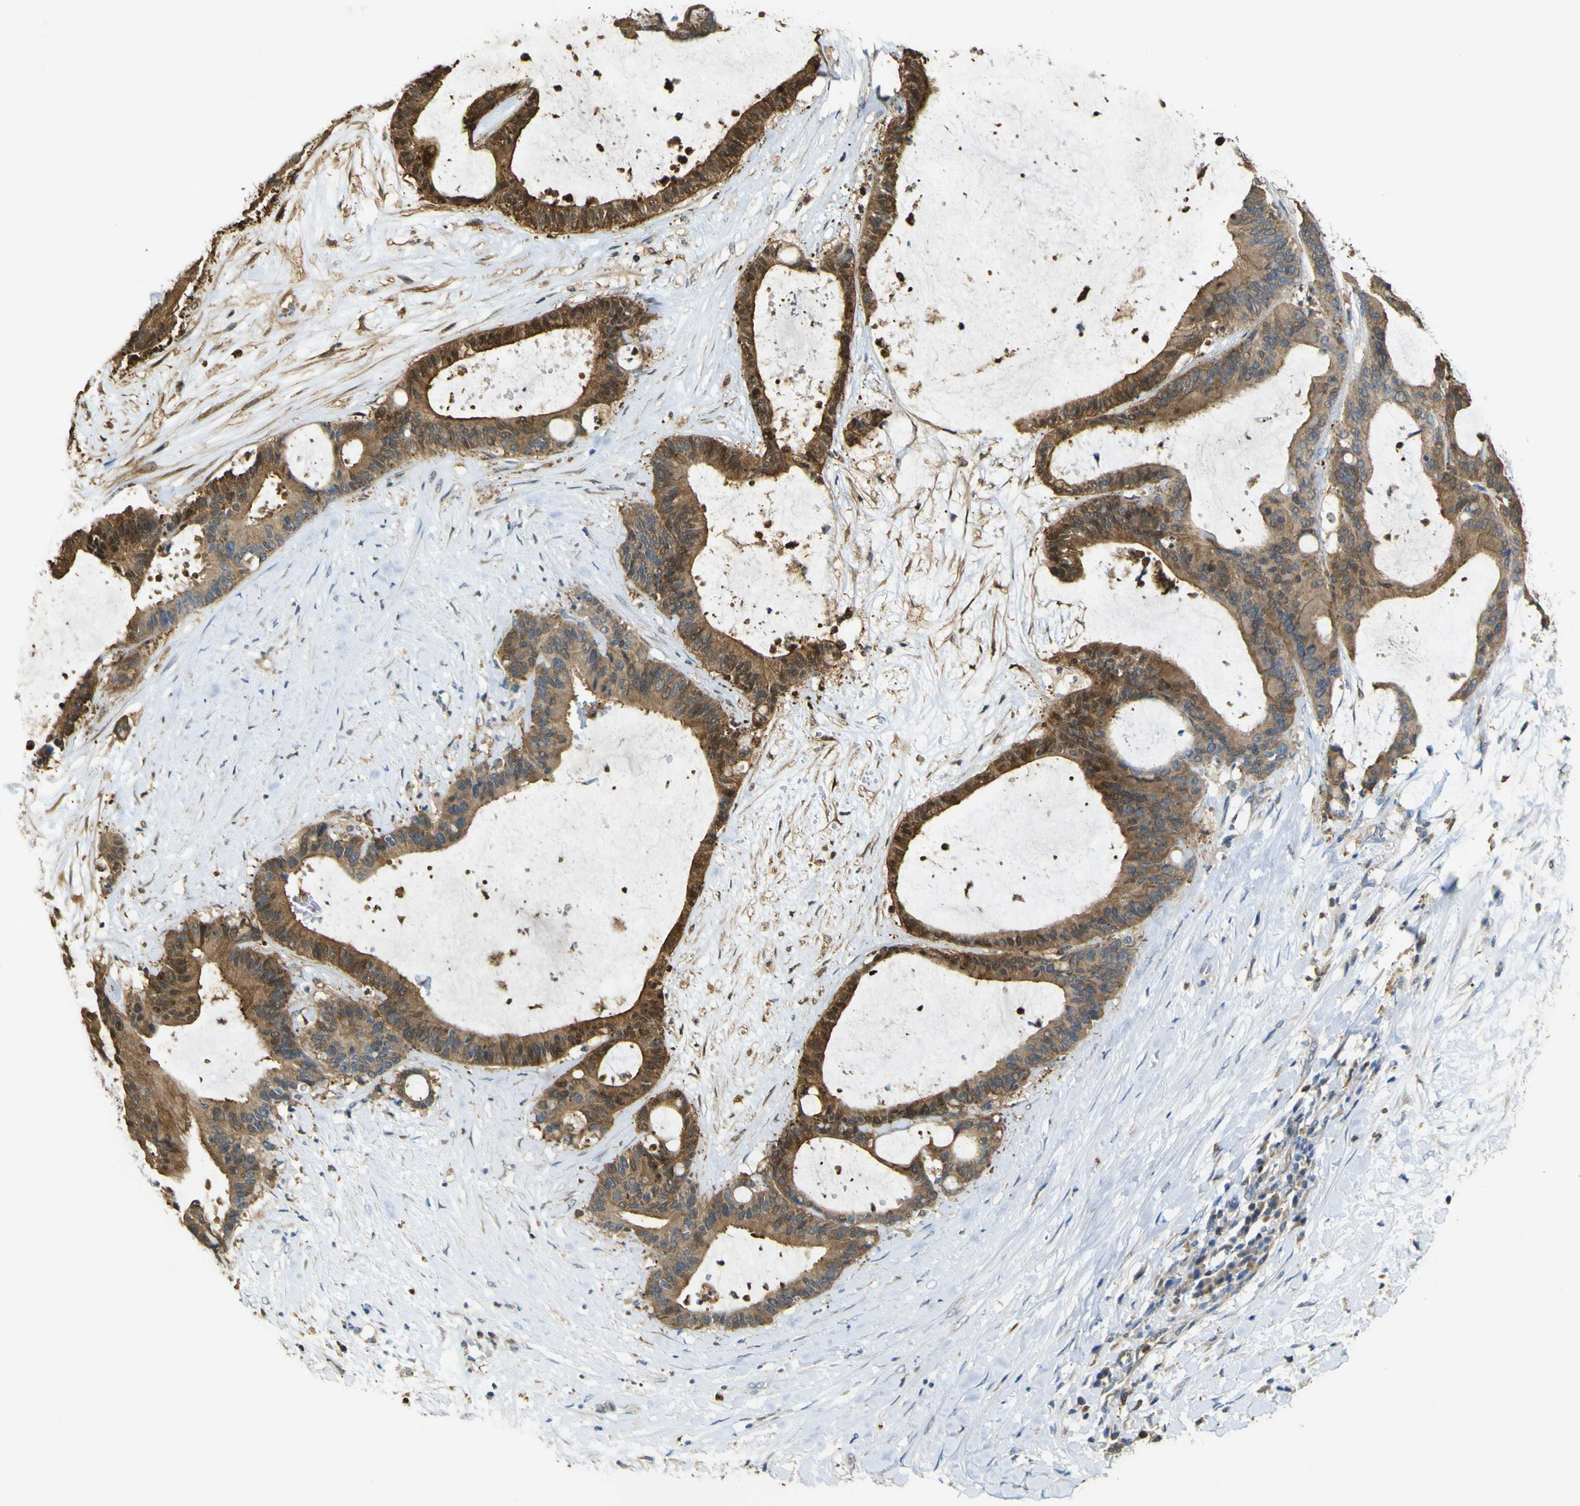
{"staining": {"intensity": "strong", "quantity": "25%-75%", "location": "cytoplasmic/membranous"}, "tissue": "liver cancer", "cell_type": "Tumor cells", "image_type": "cancer", "snomed": [{"axis": "morphology", "description": "Cholangiocarcinoma"}, {"axis": "topography", "description": "Liver"}], "caption": "Liver cancer tissue exhibits strong cytoplasmic/membranous staining in approximately 25%-75% of tumor cells, visualized by immunohistochemistry. (Stains: DAB (3,3'-diaminobenzidine) in brown, nuclei in blue, Microscopy: brightfield microscopy at high magnification).", "gene": "ABHD3", "patient": {"sex": "female", "age": 73}}